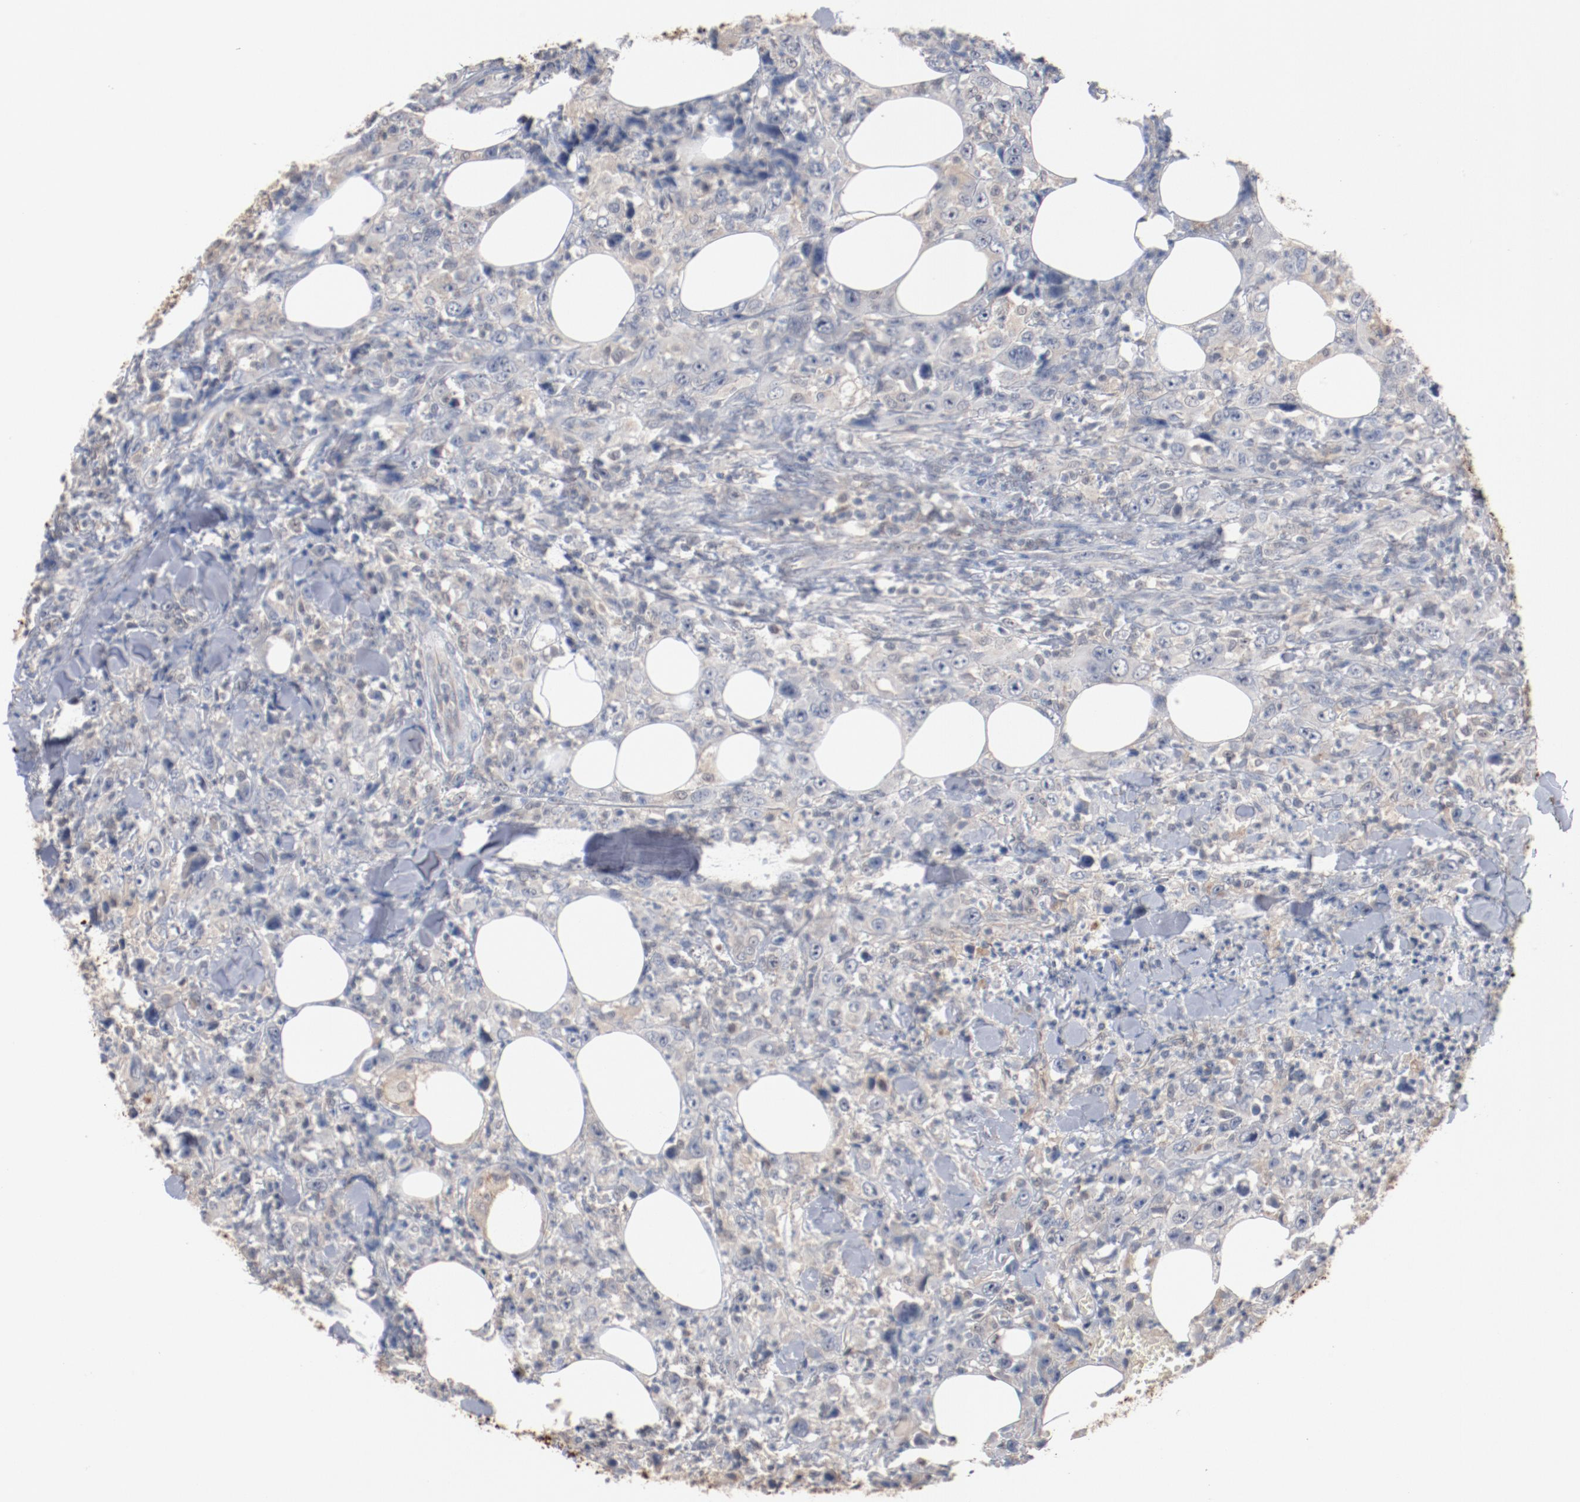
{"staining": {"intensity": "negative", "quantity": "none", "location": "none"}, "tissue": "thyroid cancer", "cell_type": "Tumor cells", "image_type": "cancer", "snomed": [{"axis": "morphology", "description": "Carcinoma, NOS"}, {"axis": "topography", "description": "Thyroid gland"}], "caption": "Immunohistochemistry histopathology image of neoplastic tissue: thyroid cancer (carcinoma) stained with DAB (3,3'-diaminobenzidine) displays no significant protein expression in tumor cells. Nuclei are stained in blue.", "gene": "ERICH1", "patient": {"sex": "female", "age": 77}}